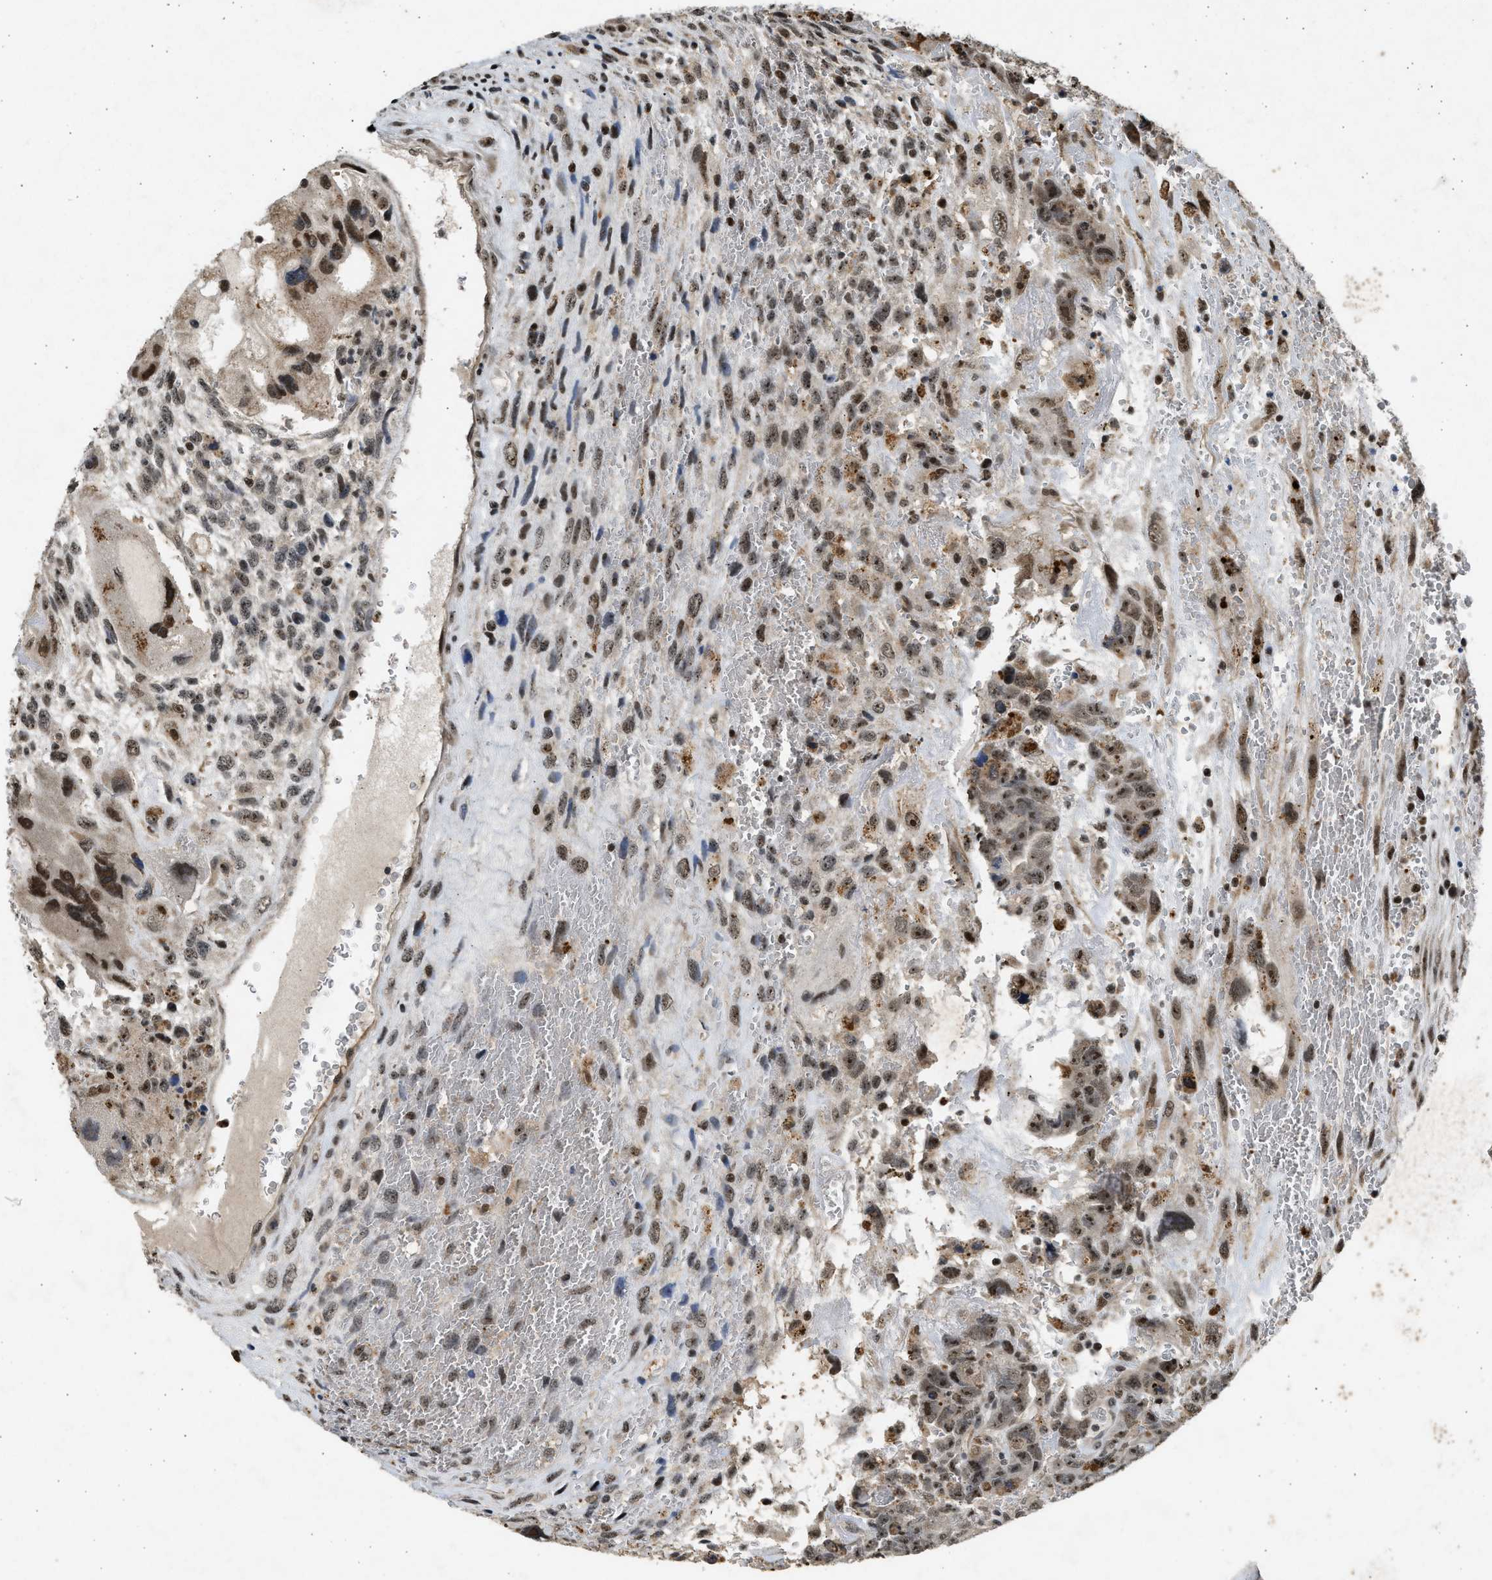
{"staining": {"intensity": "moderate", "quantity": ">75%", "location": "nuclear"}, "tissue": "testis cancer", "cell_type": "Tumor cells", "image_type": "cancer", "snomed": [{"axis": "morphology", "description": "Carcinoma, Embryonal, NOS"}, {"axis": "topography", "description": "Testis"}], "caption": "IHC micrograph of testis cancer (embryonal carcinoma) stained for a protein (brown), which demonstrates medium levels of moderate nuclear expression in about >75% of tumor cells.", "gene": "TFDP2", "patient": {"sex": "male", "age": 28}}